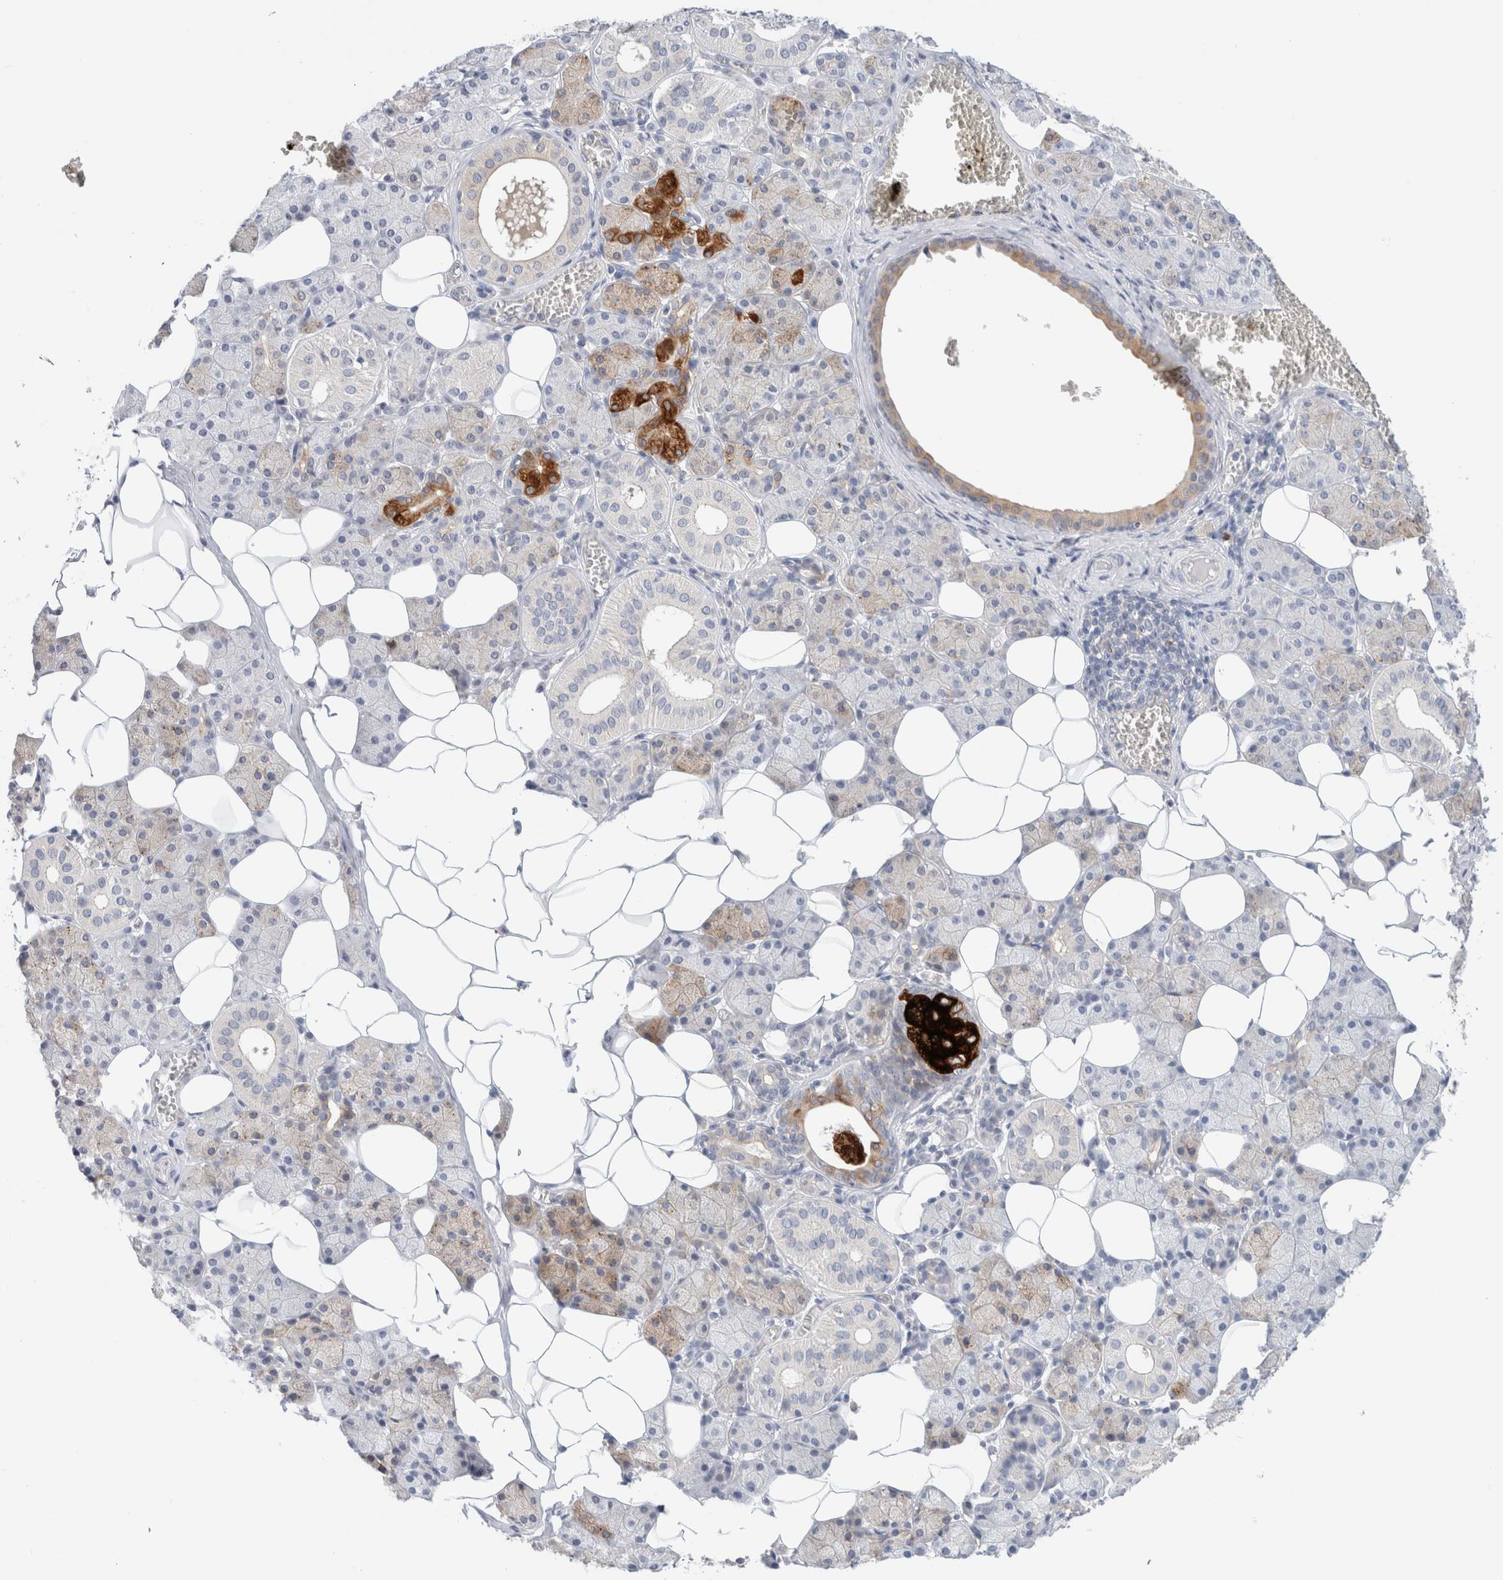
{"staining": {"intensity": "strong", "quantity": "<25%", "location": "cytoplasmic/membranous"}, "tissue": "salivary gland", "cell_type": "Glandular cells", "image_type": "normal", "snomed": [{"axis": "morphology", "description": "Normal tissue, NOS"}, {"axis": "topography", "description": "Salivary gland"}], "caption": "Immunohistochemical staining of unremarkable salivary gland reveals <25% levels of strong cytoplasmic/membranous protein staining in approximately <25% of glandular cells.", "gene": "SDR16C5", "patient": {"sex": "female", "age": 33}}